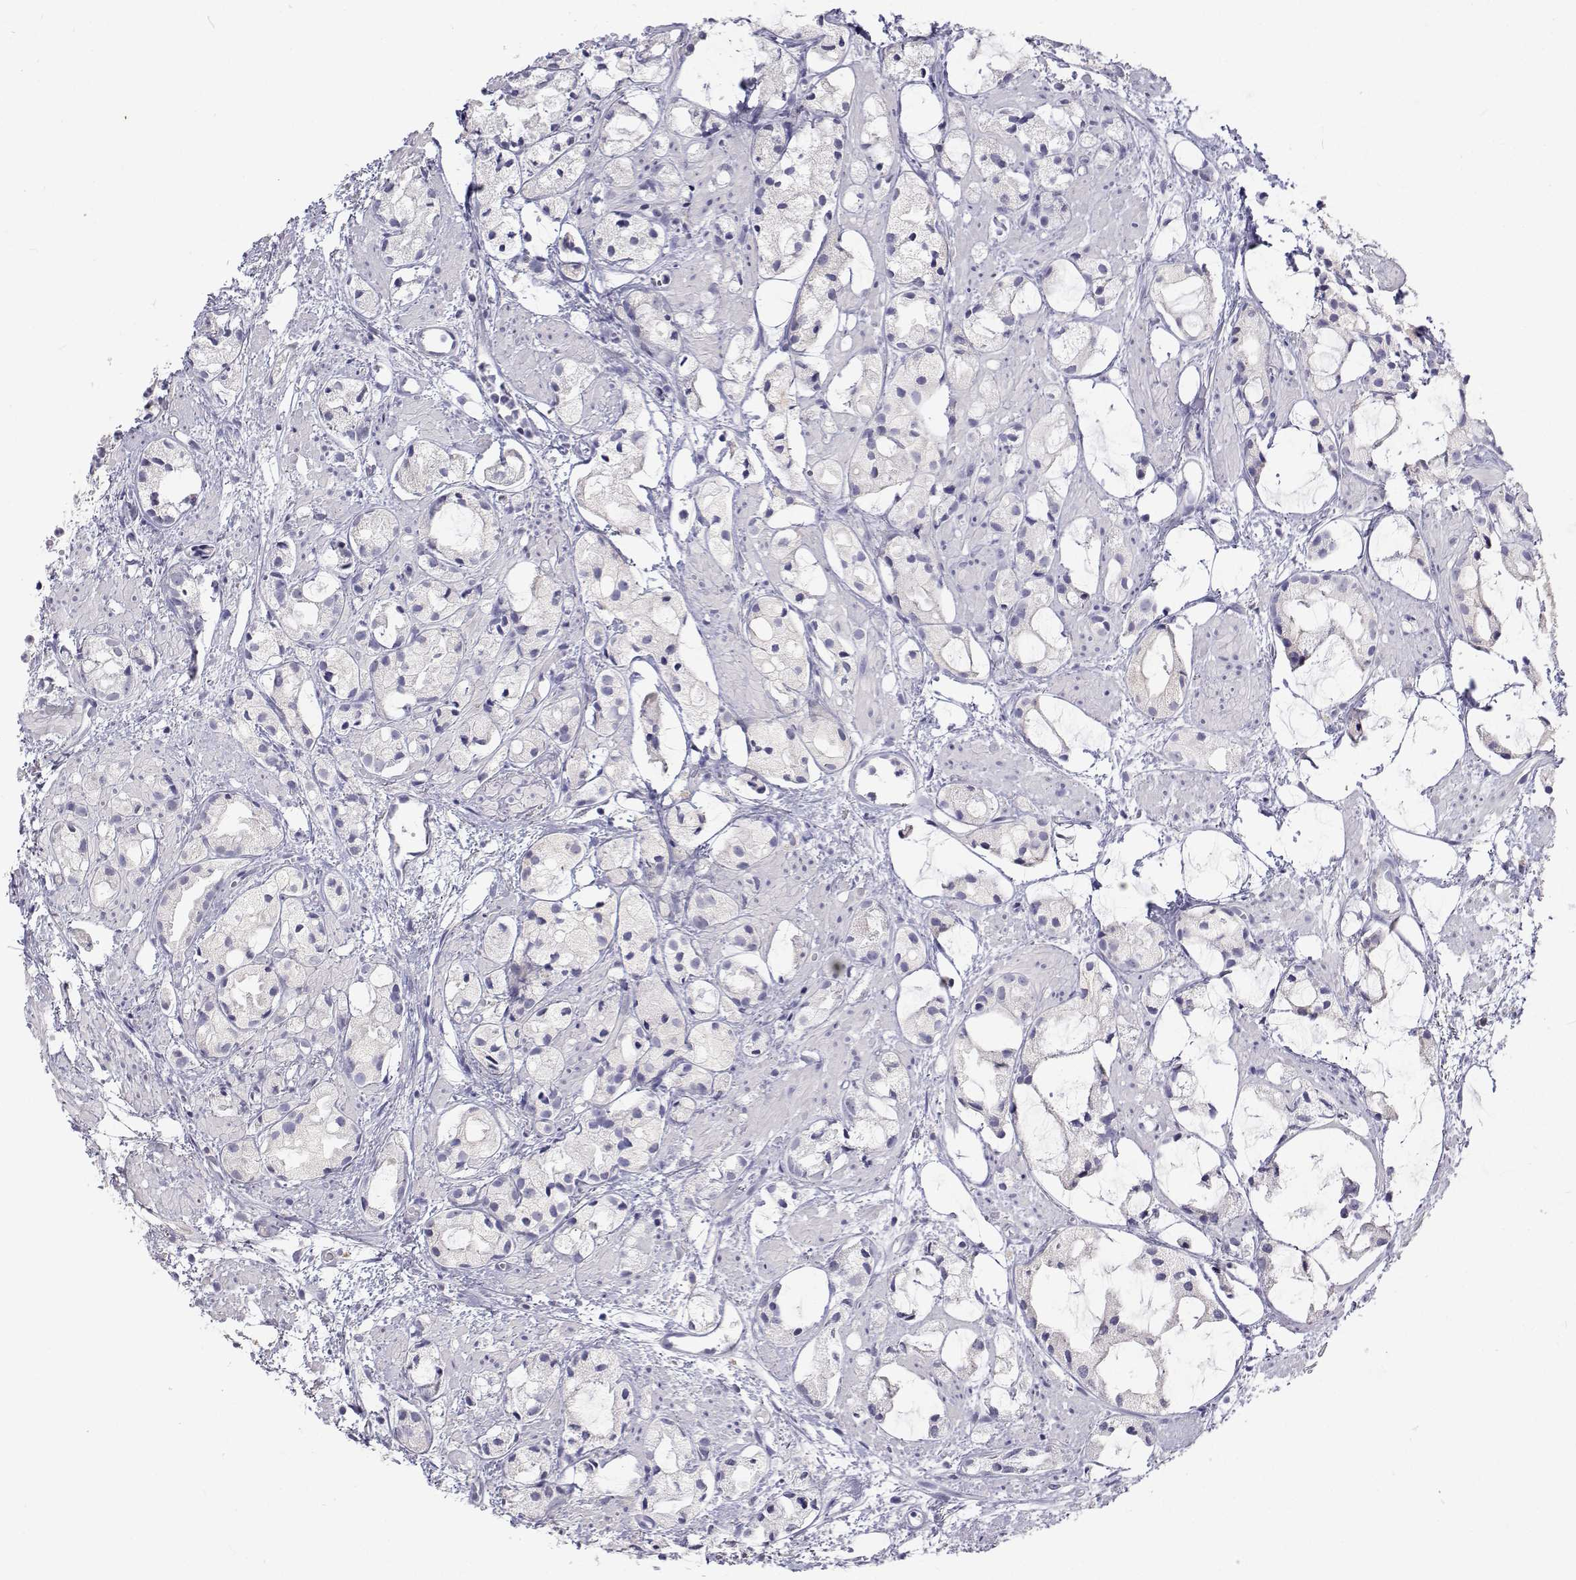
{"staining": {"intensity": "negative", "quantity": "none", "location": "none"}, "tissue": "prostate cancer", "cell_type": "Tumor cells", "image_type": "cancer", "snomed": [{"axis": "morphology", "description": "Adenocarcinoma, High grade"}, {"axis": "topography", "description": "Prostate"}], "caption": "High power microscopy photomicrograph of an immunohistochemistry micrograph of prostate cancer, revealing no significant staining in tumor cells.", "gene": "NCR2", "patient": {"sex": "male", "age": 85}}